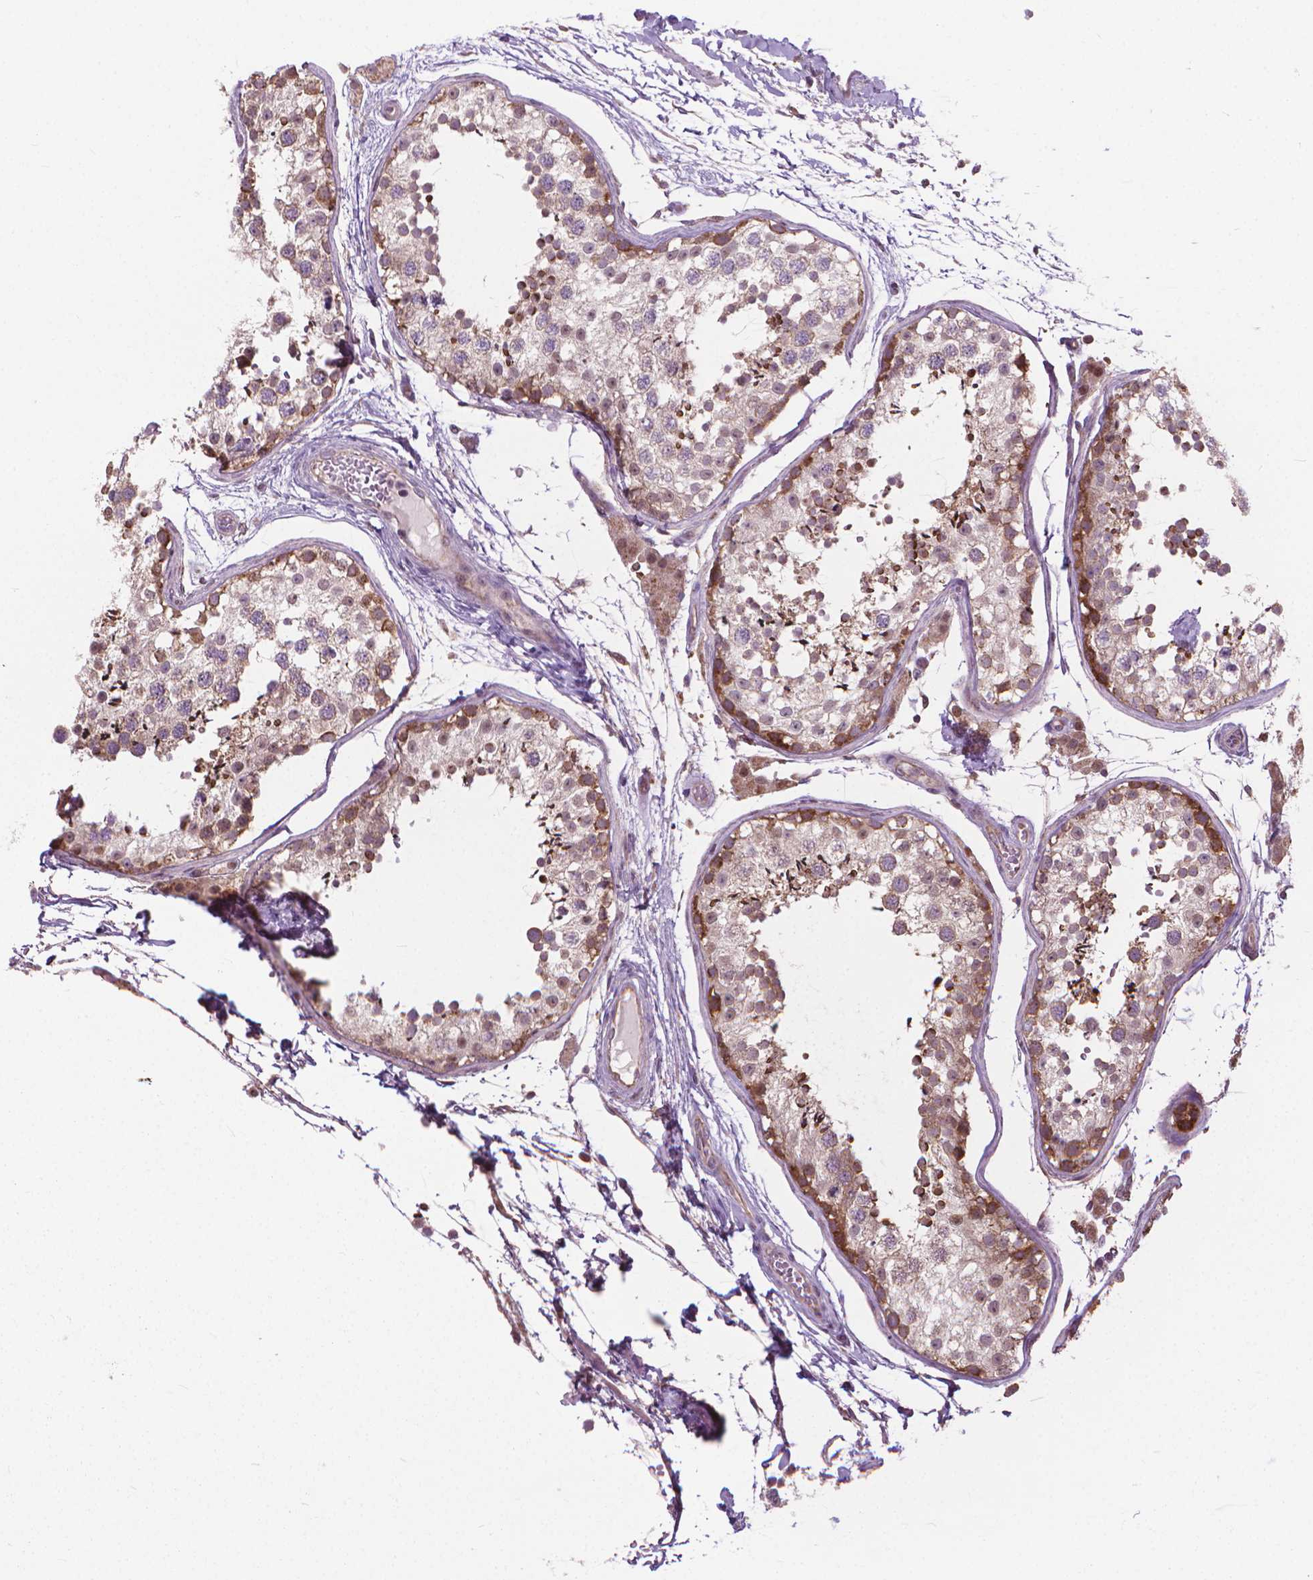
{"staining": {"intensity": "moderate", "quantity": "25%-75%", "location": "cytoplasmic/membranous"}, "tissue": "testis", "cell_type": "Cells in seminiferous ducts", "image_type": "normal", "snomed": [{"axis": "morphology", "description": "Normal tissue, NOS"}, {"axis": "topography", "description": "Testis"}], "caption": "The immunohistochemical stain highlights moderate cytoplasmic/membranous positivity in cells in seminiferous ducts of unremarkable testis.", "gene": "NUDT1", "patient": {"sex": "male", "age": 29}}